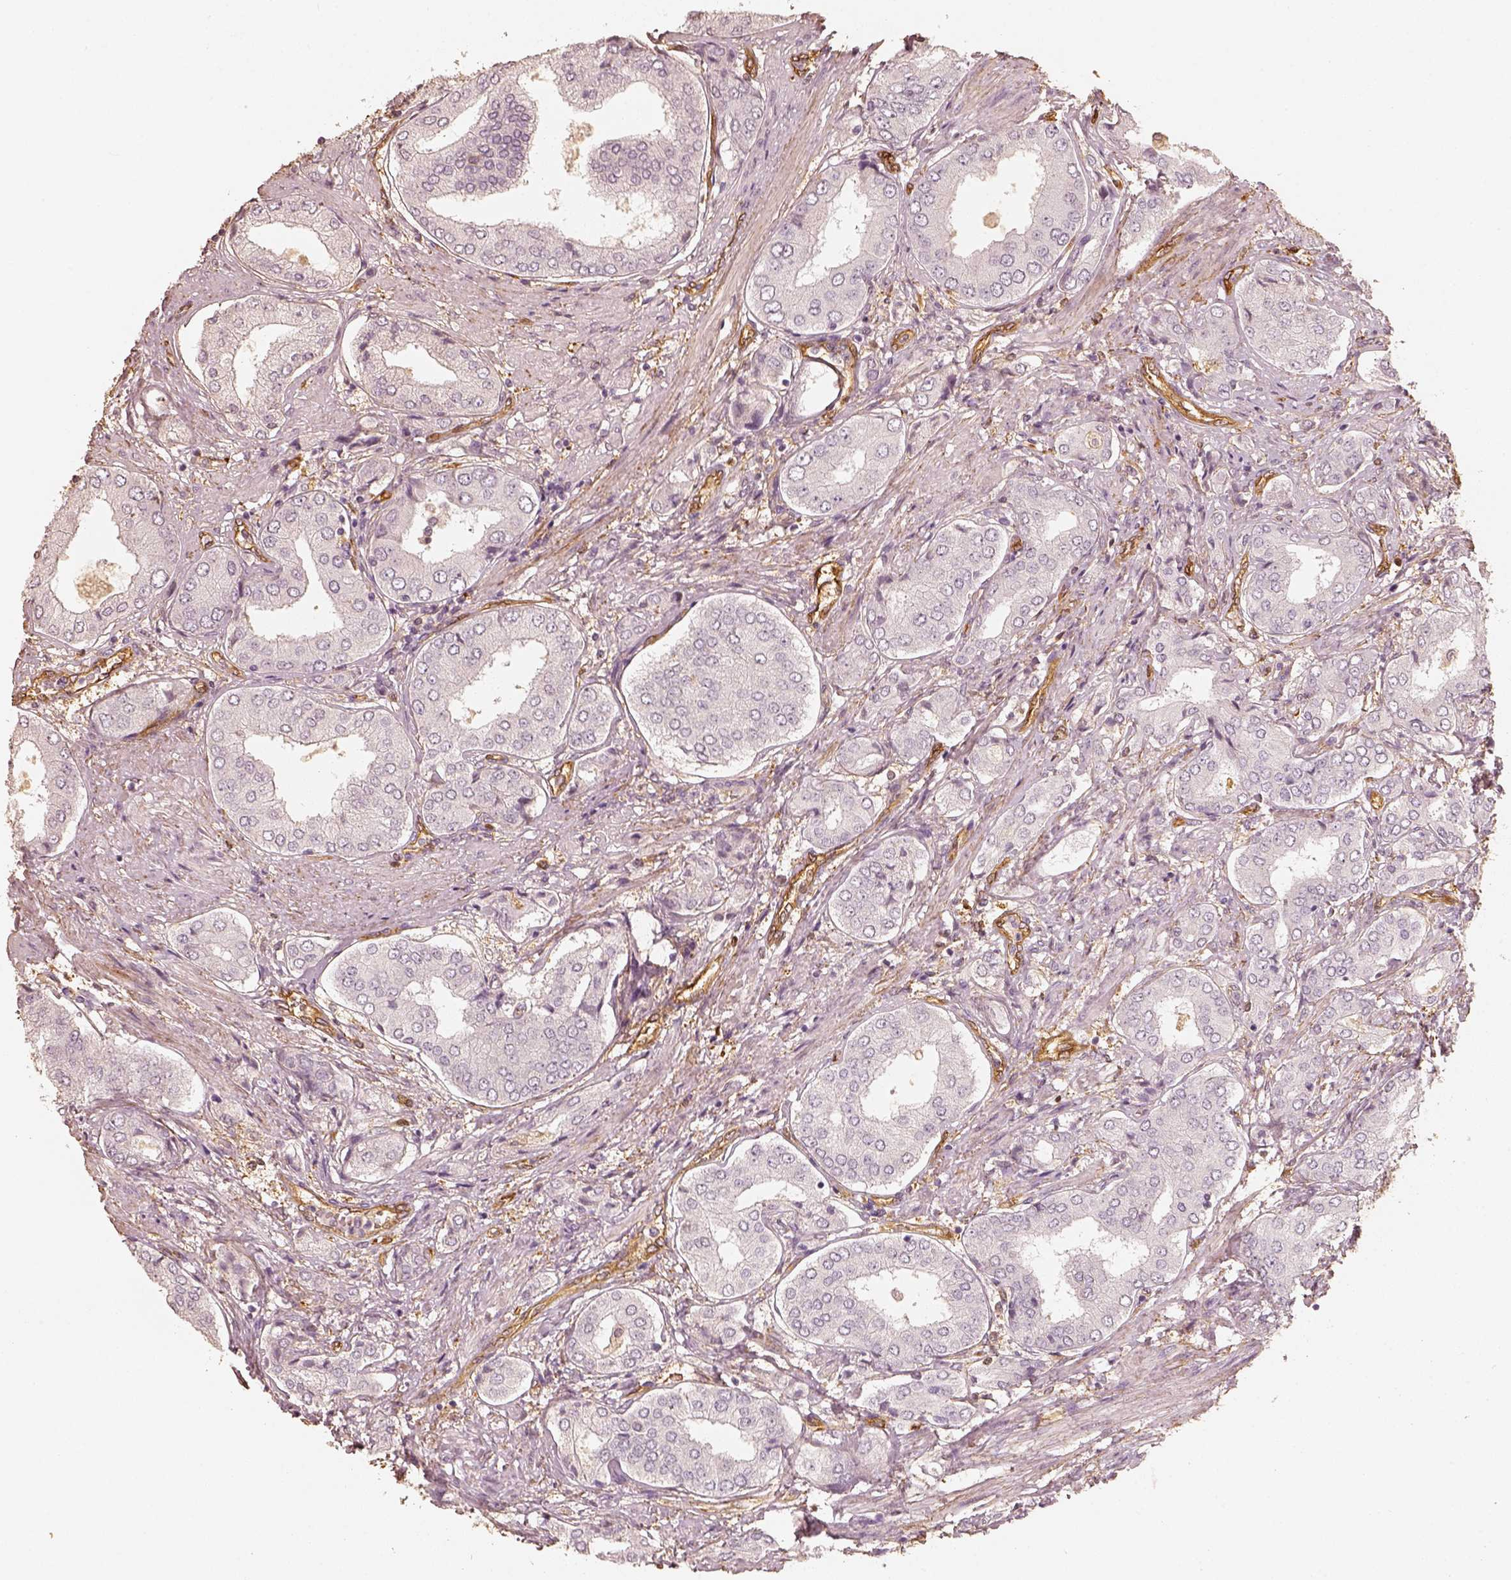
{"staining": {"intensity": "negative", "quantity": "none", "location": "none"}, "tissue": "prostate cancer", "cell_type": "Tumor cells", "image_type": "cancer", "snomed": [{"axis": "morphology", "description": "Adenocarcinoma, NOS"}, {"axis": "topography", "description": "Prostate"}], "caption": "Immunohistochemical staining of prostate cancer displays no significant expression in tumor cells.", "gene": "FSCN1", "patient": {"sex": "male", "age": 63}}